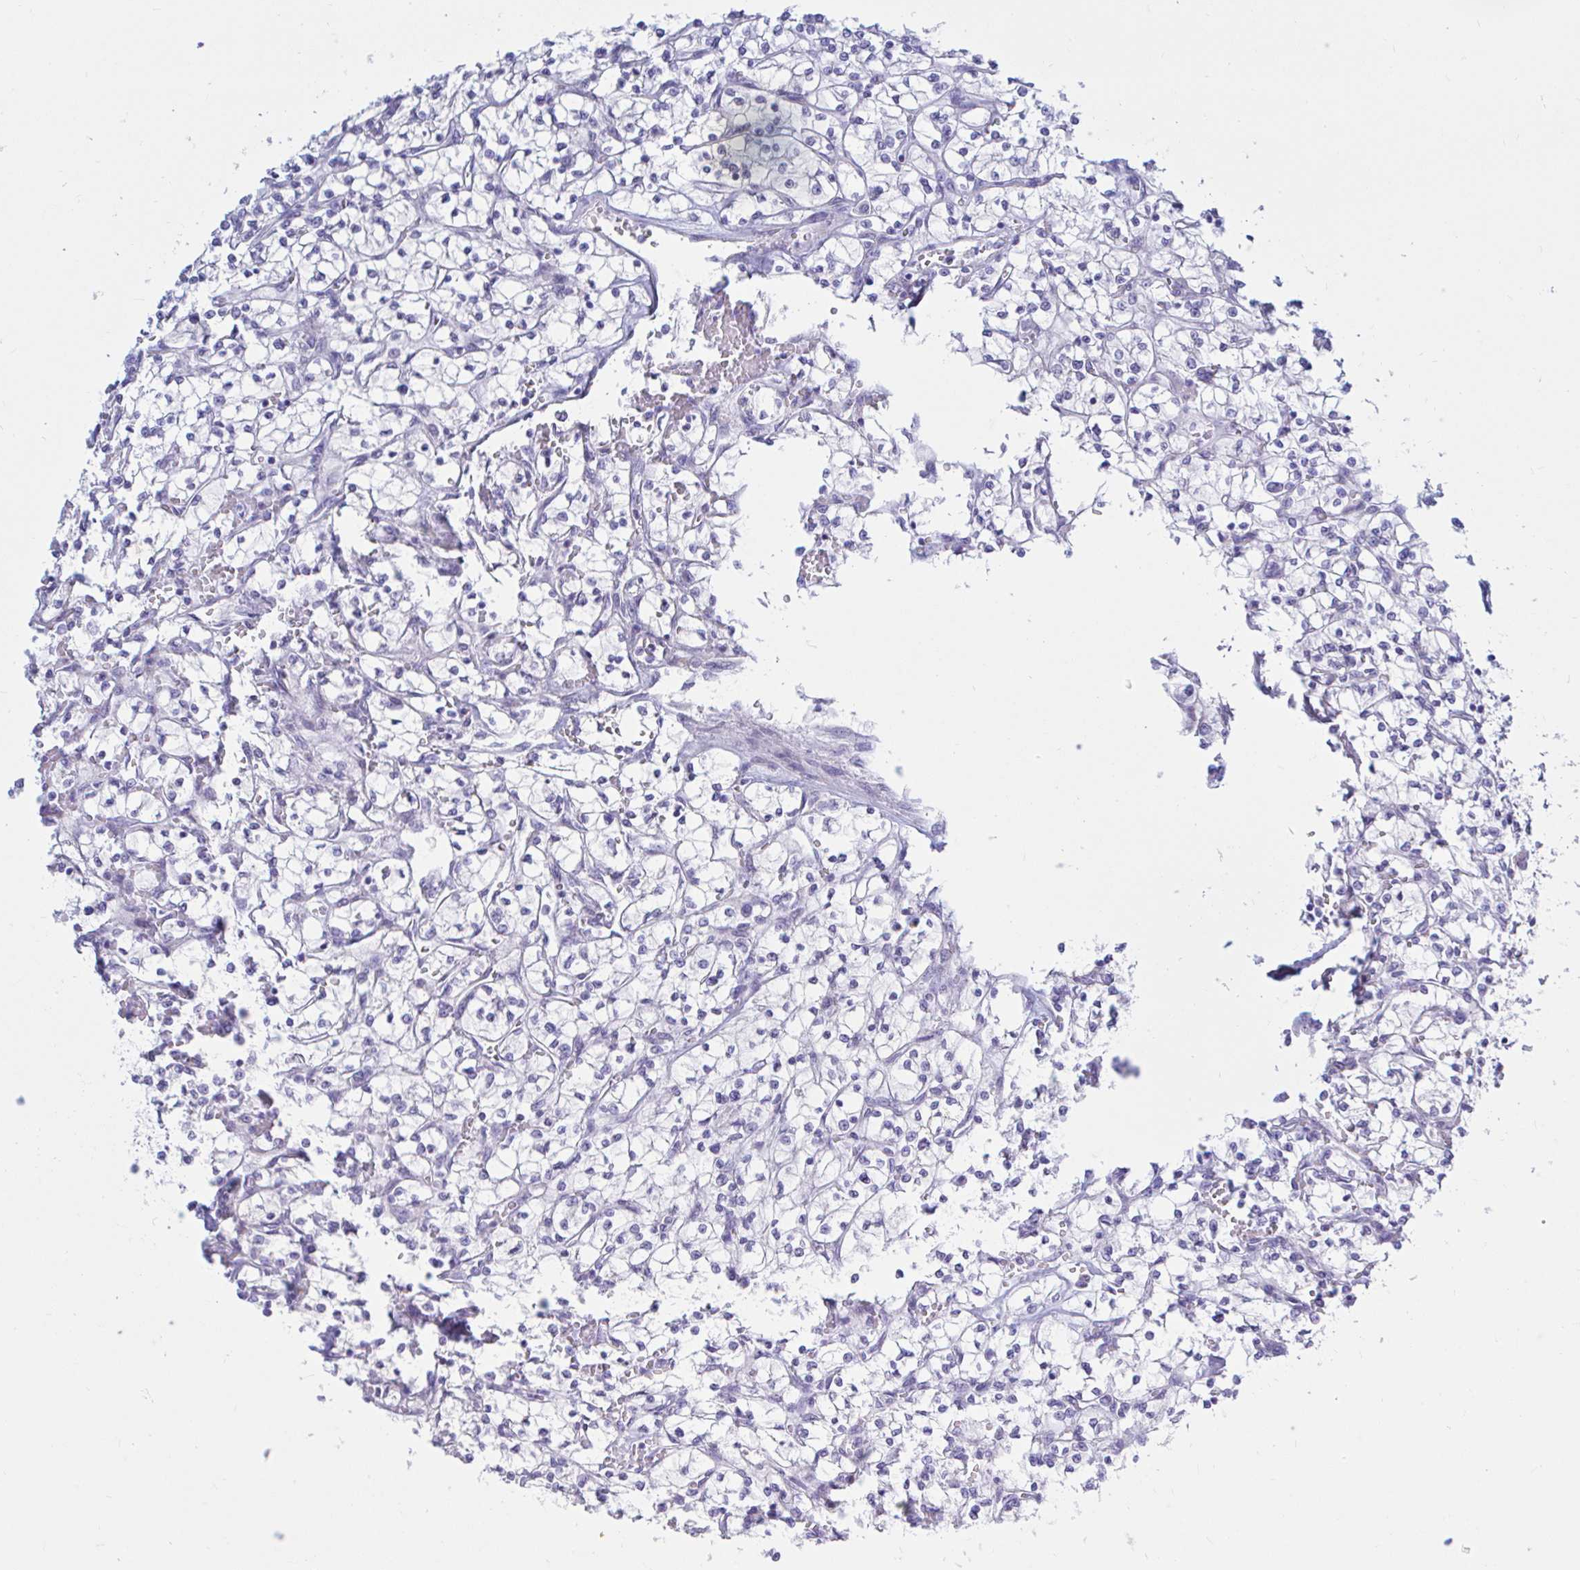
{"staining": {"intensity": "negative", "quantity": "none", "location": "none"}, "tissue": "renal cancer", "cell_type": "Tumor cells", "image_type": "cancer", "snomed": [{"axis": "morphology", "description": "Adenocarcinoma, NOS"}, {"axis": "topography", "description": "Kidney"}], "caption": "Tumor cells are negative for protein expression in human renal cancer (adenocarcinoma).", "gene": "NBPF3", "patient": {"sex": "female", "age": 64}}